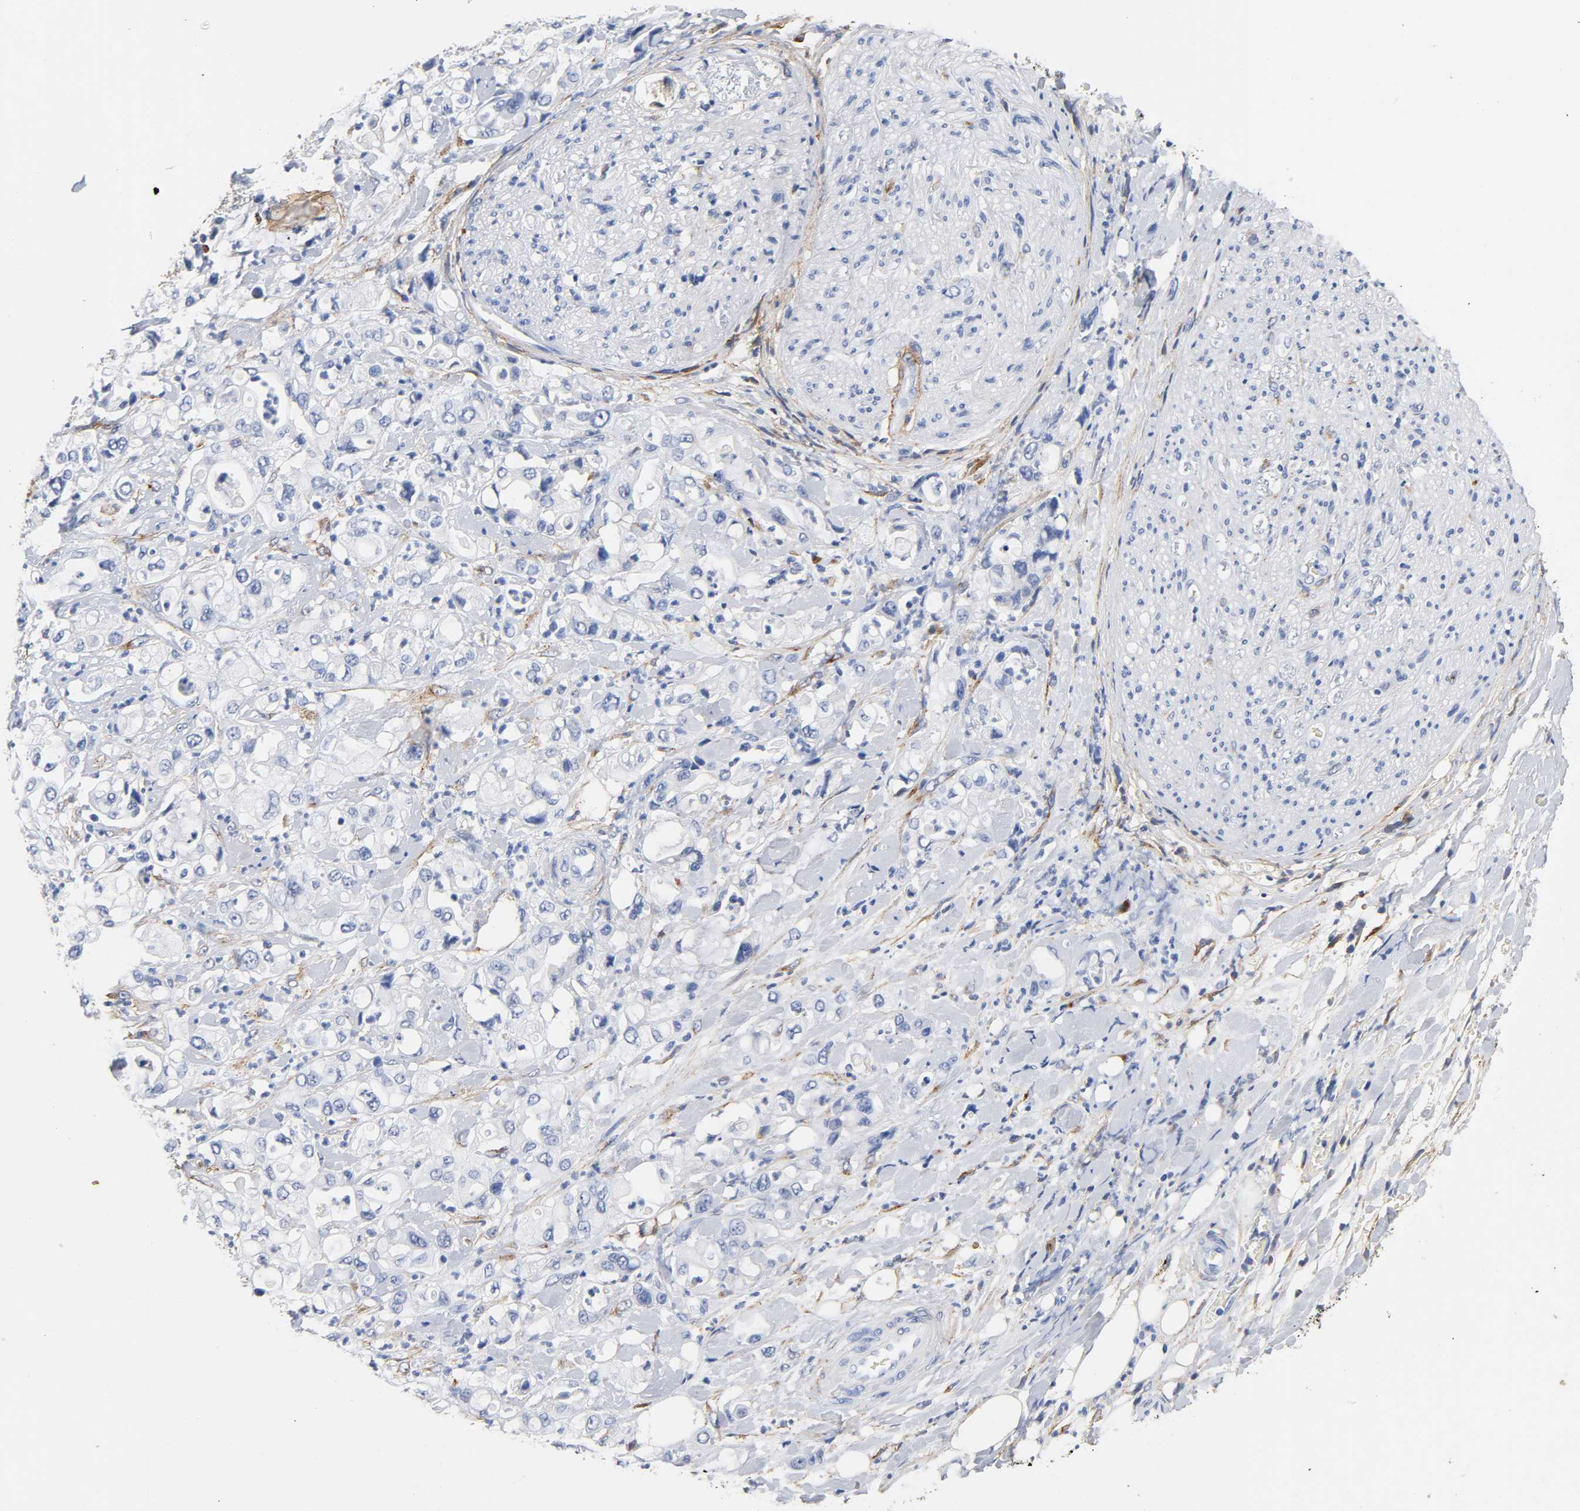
{"staining": {"intensity": "negative", "quantity": "none", "location": "none"}, "tissue": "pancreatic cancer", "cell_type": "Tumor cells", "image_type": "cancer", "snomed": [{"axis": "morphology", "description": "Adenocarcinoma, NOS"}, {"axis": "topography", "description": "Pancreas"}], "caption": "A micrograph of human adenocarcinoma (pancreatic) is negative for staining in tumor cells. (DAB (3,3'-diaminobenzidine) immunohistochemistry (IHC) visualized using brightfield microscopy, high magnification).", "gene": "LRP1", "patient": {"sex": "male", "age": 70}}